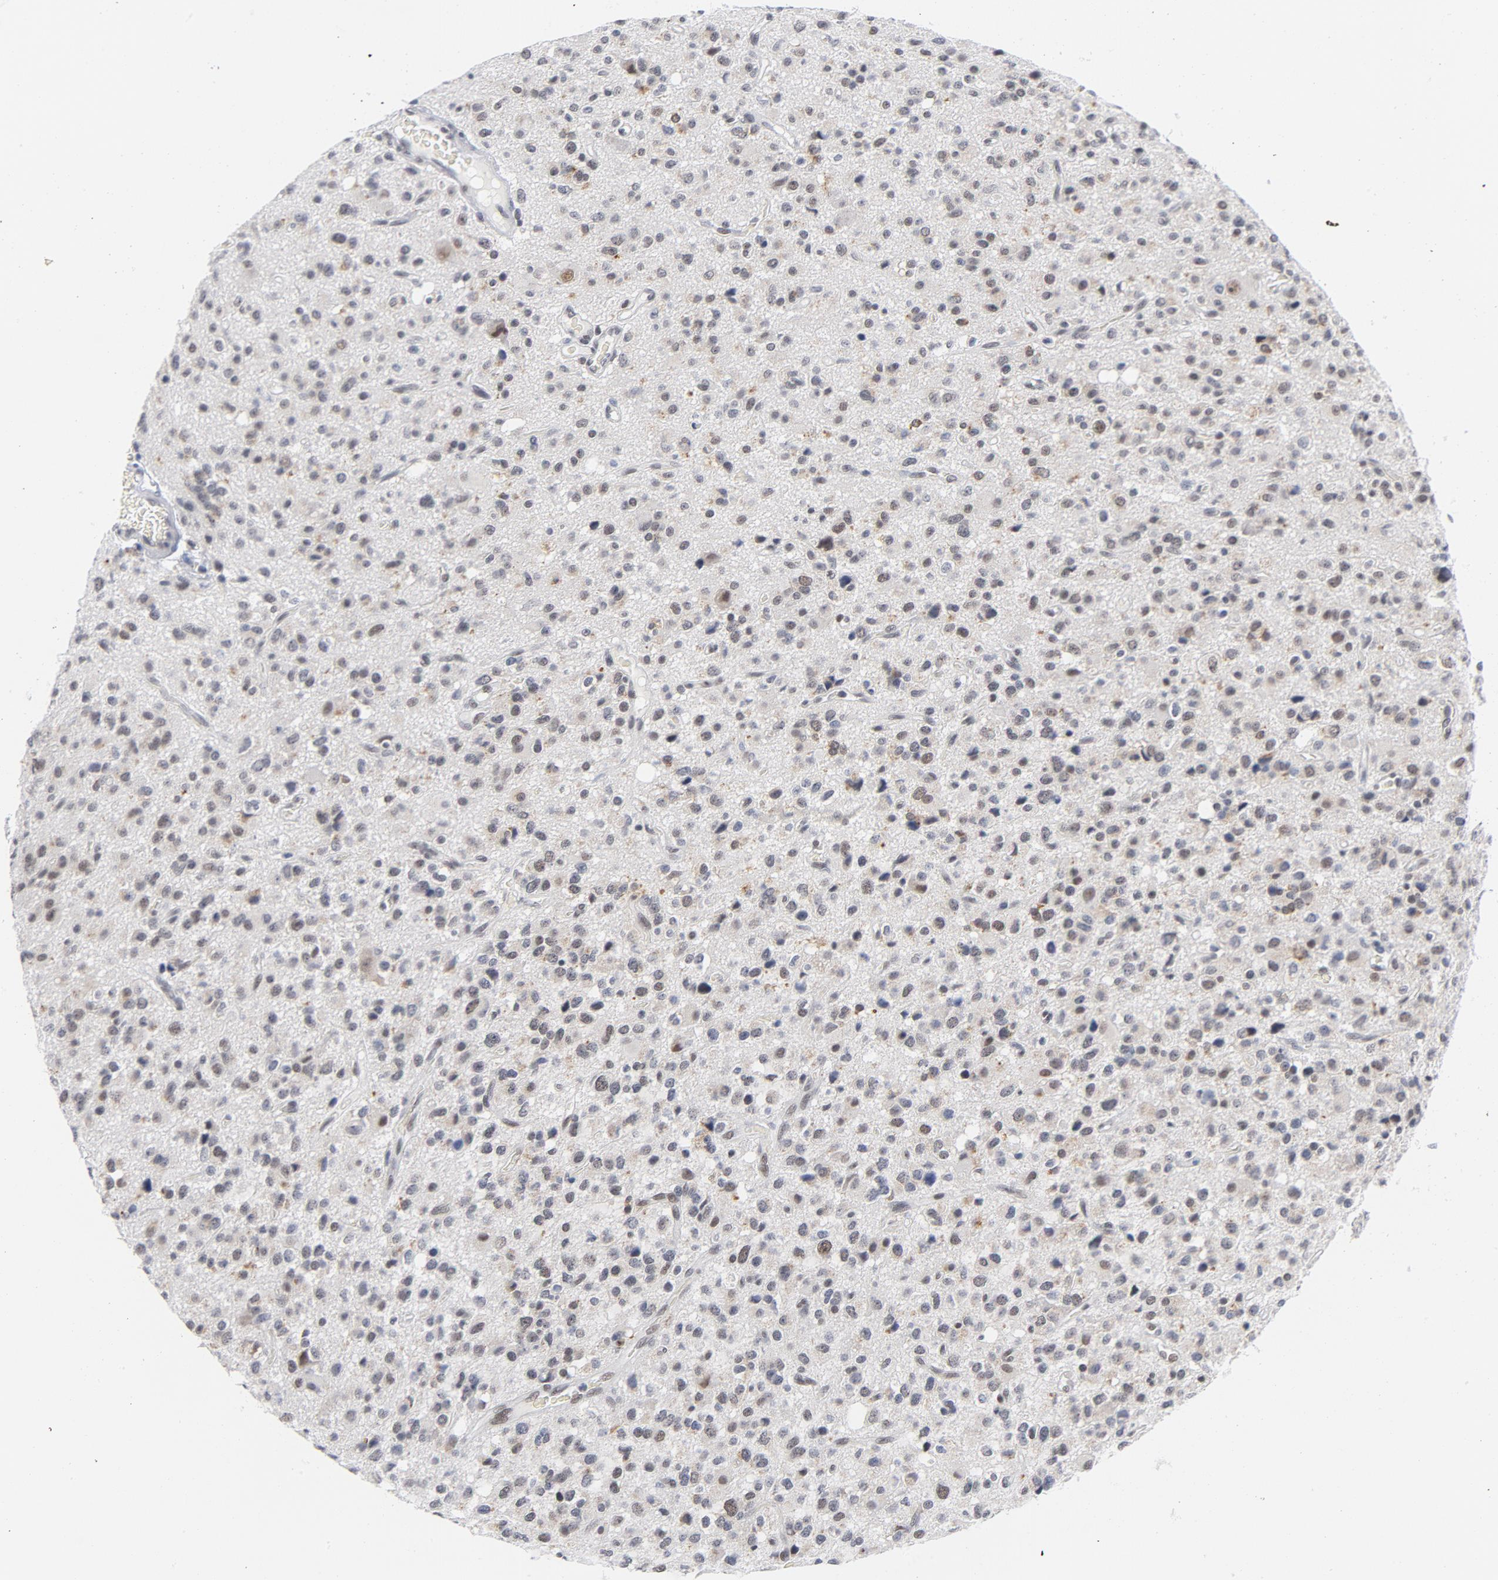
{"staining": {"intensity": "weak", "quantity": "25%-75%", "location": "nuclear"}, "tissue": "glioma", "cell_type": "Tumor cells", "image_type": "cancer", "snomed": [{"axis": "morphology", "description": "Glioma, malignant, High grade"}, {"axis": "topography", "description": "Brain"}], "caption": "About 25%-75% of tumor cells in high-grade glioma (malignant) exhibit weak nuclear protein staining as visualized by brown immunohistochemical staining.", "gene": "BAP1", "patient": {"sex": "male", "age": 47}}